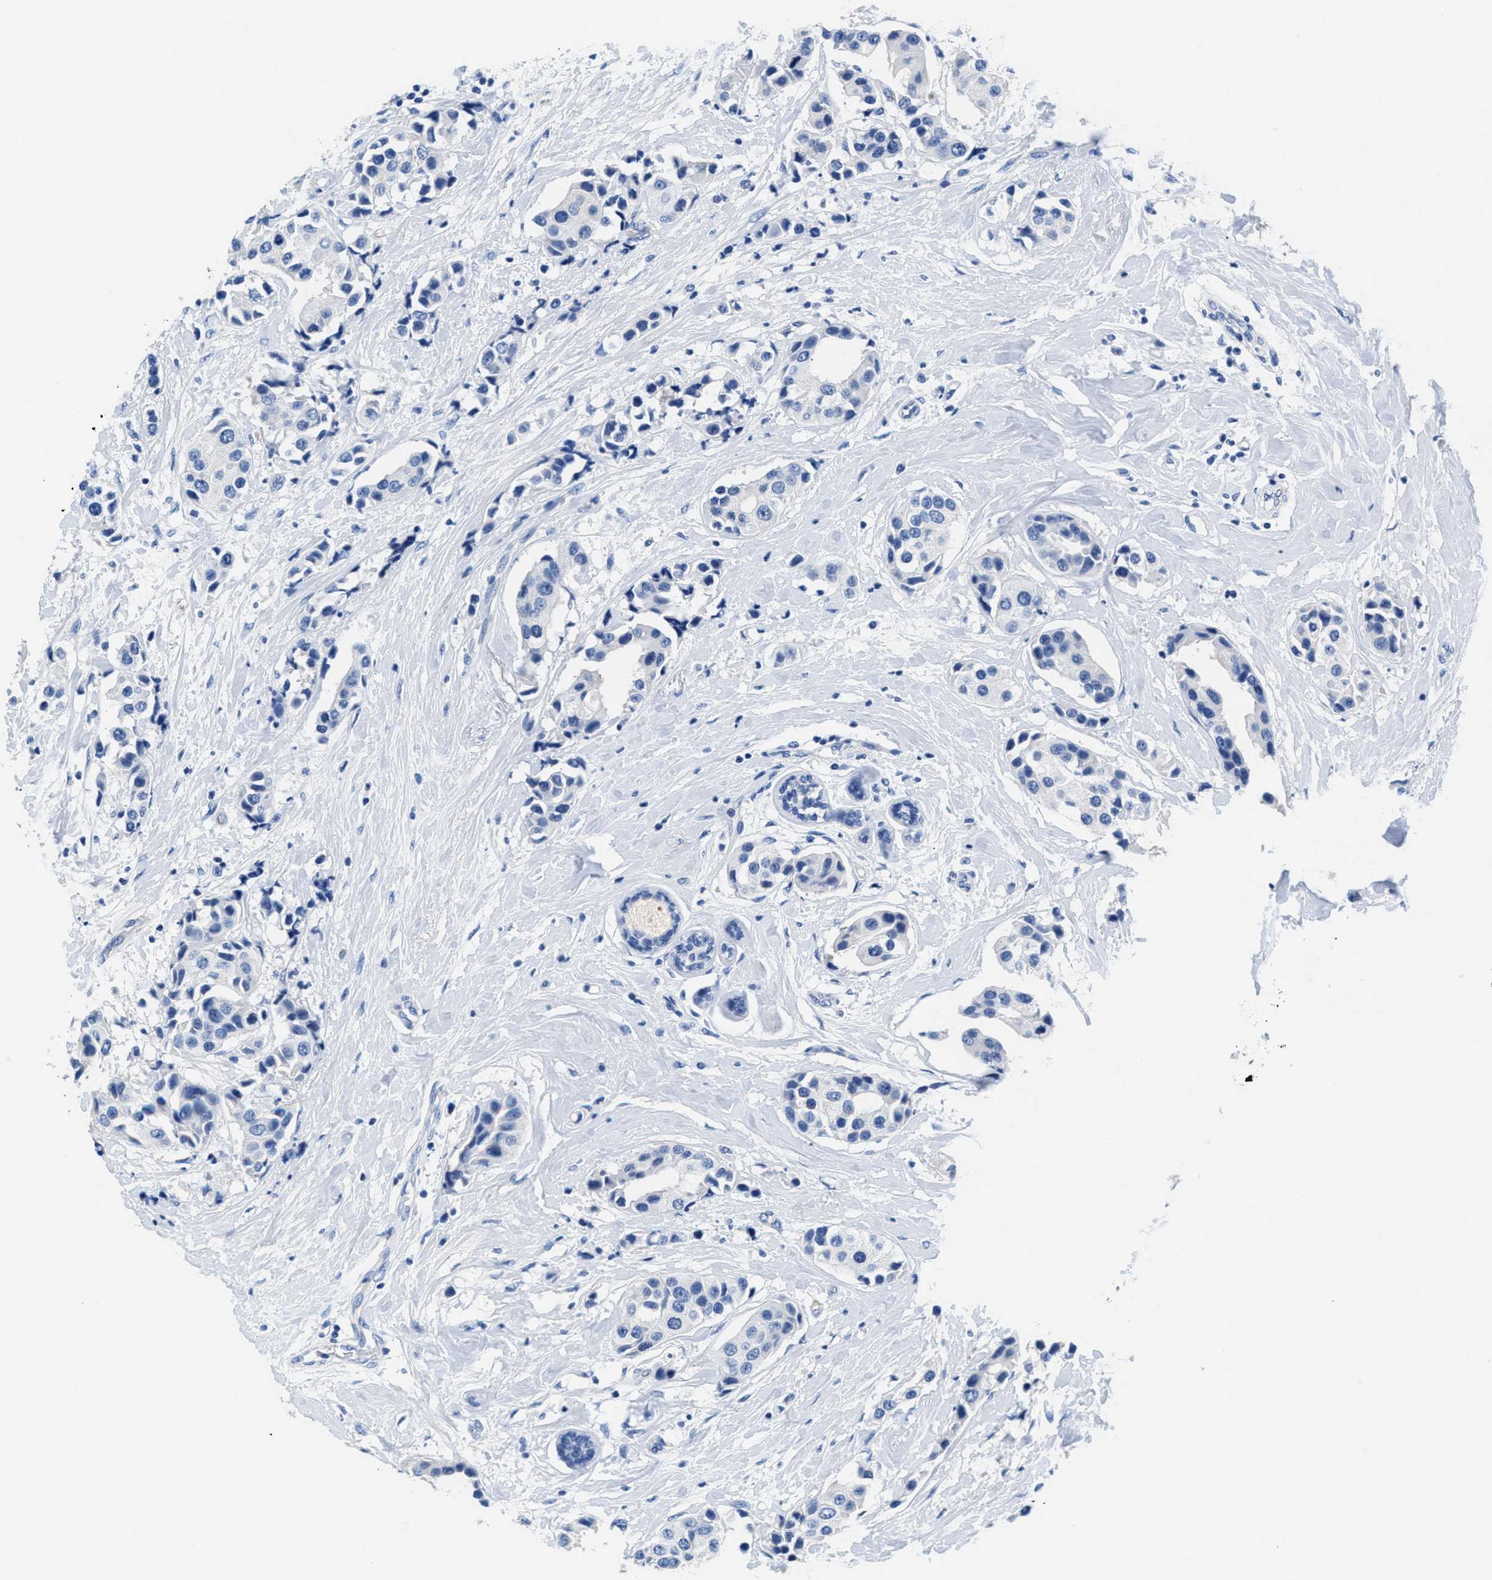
{"staining": {"intensity": "negative", "quantity": "none", "location": "none"}, "tissue": "breast cancer", "cell_type": "Tumor cells", "image_type": "cancer", "snomed": [{"axis": "morphology", "description": "Normal tissue, NOS"}, {"axis": "morphology", "description": "Duct carcinoma"}, {"axis": "topography", "description": "Breast"}], "caption": "There is no significant expression in tumor cells of intraductal carcinoma (breast).", "gene": "SLFN13", "patient": {"sex": "female", "age": 39}}